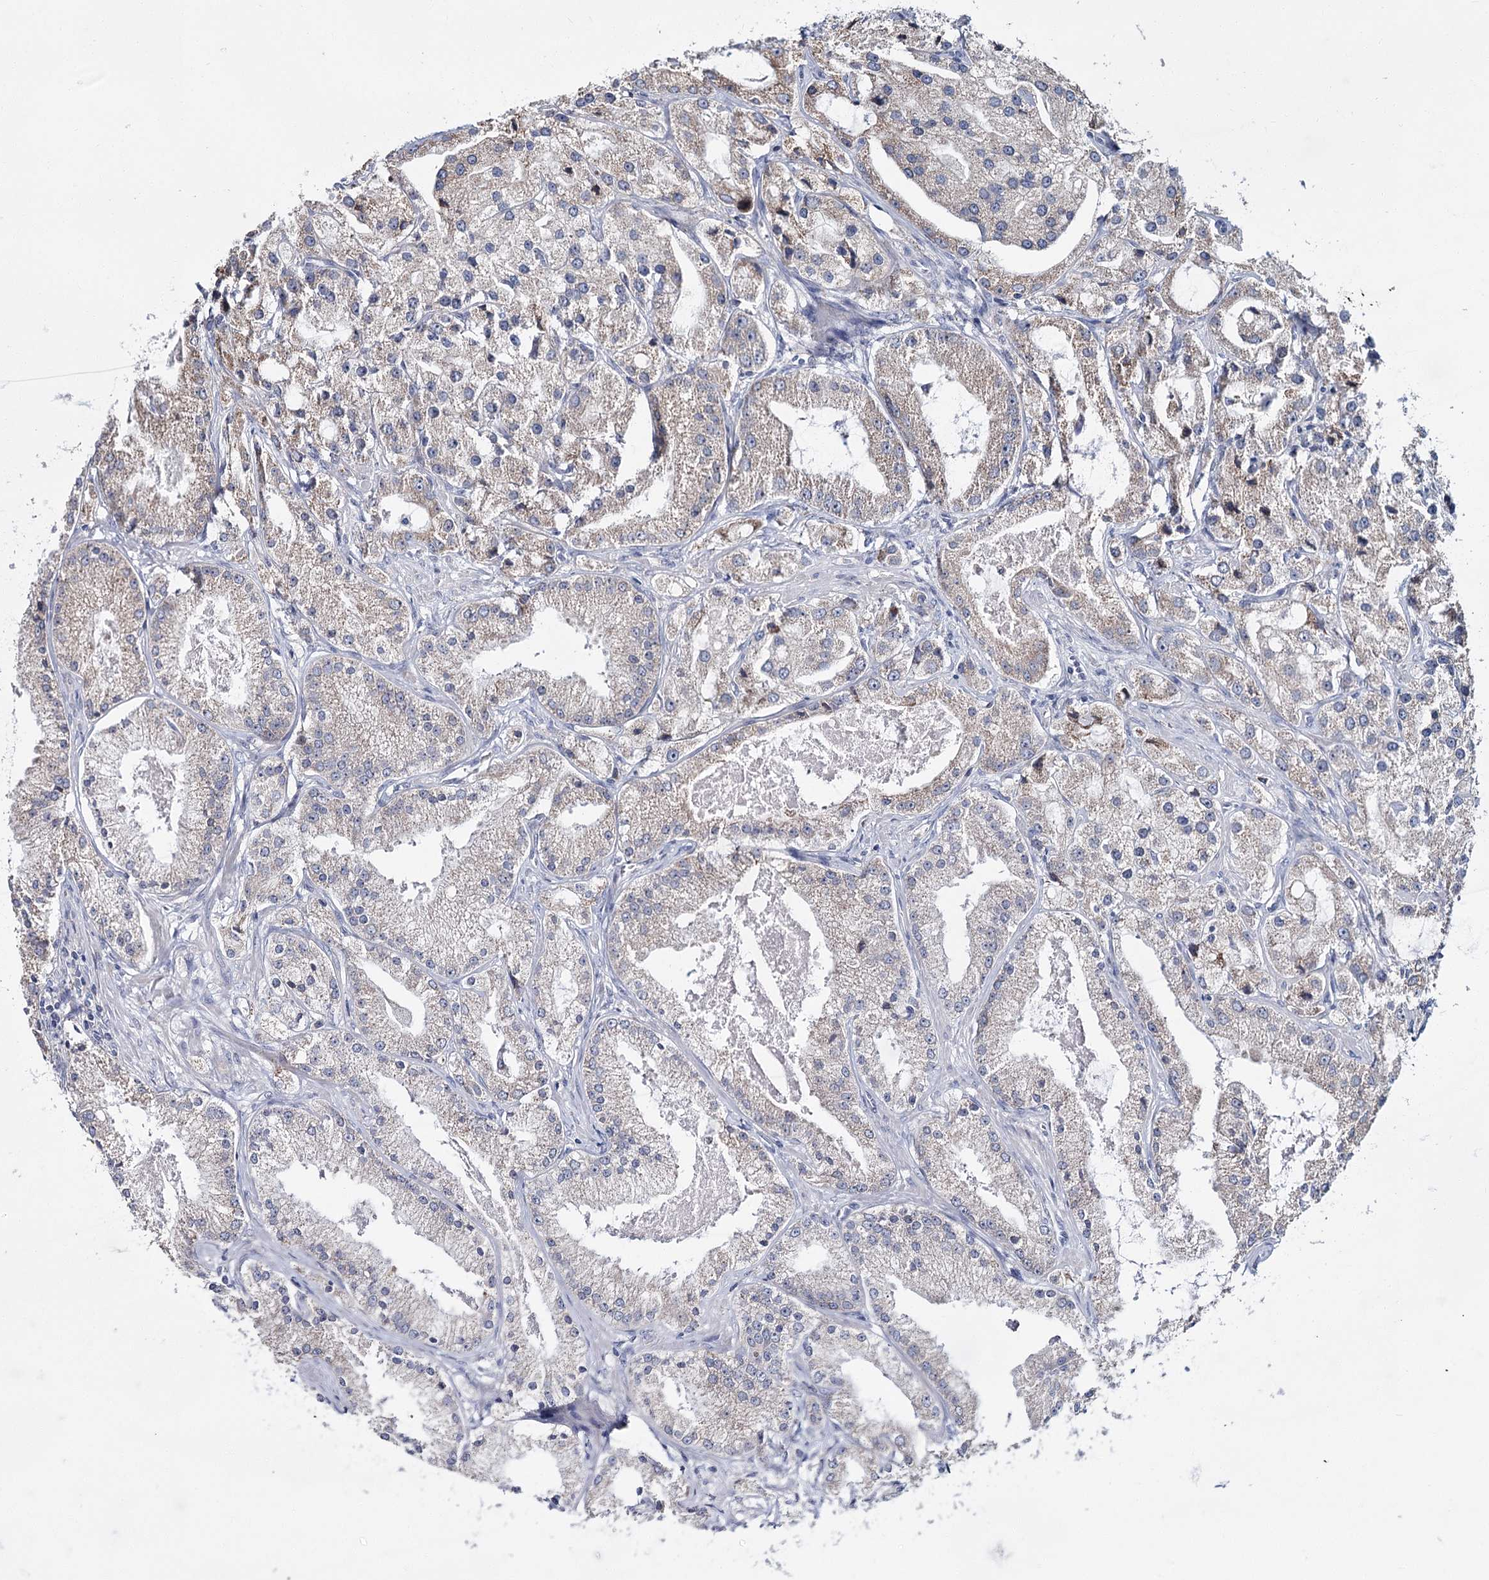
{"staining": {"intensity": "weak", "quantity": "25%-75%", "location": "cytoplasmic/membranous"}, "tissue": "prostate cancer", "cell_type": "Tumor cells", "image_type": "cancer", "snomed": [{"axis": "morphology", "description": "Adenocarcinoma, Low grade"}, {"axis": "topography", "description": "Prostate"}], "caption": "An IHC photomicrograph of tumor tissue is shown. Protein staining in brown labels weak cytoplasmic/membranous positivity in low-grade adenocarcinoma (prostate) within tumor cells. (Brightfield microscopy of DAB IHC at high magnification).", "gene": "CPLANE1", "patient": {"sex": "male", "age": 69}}